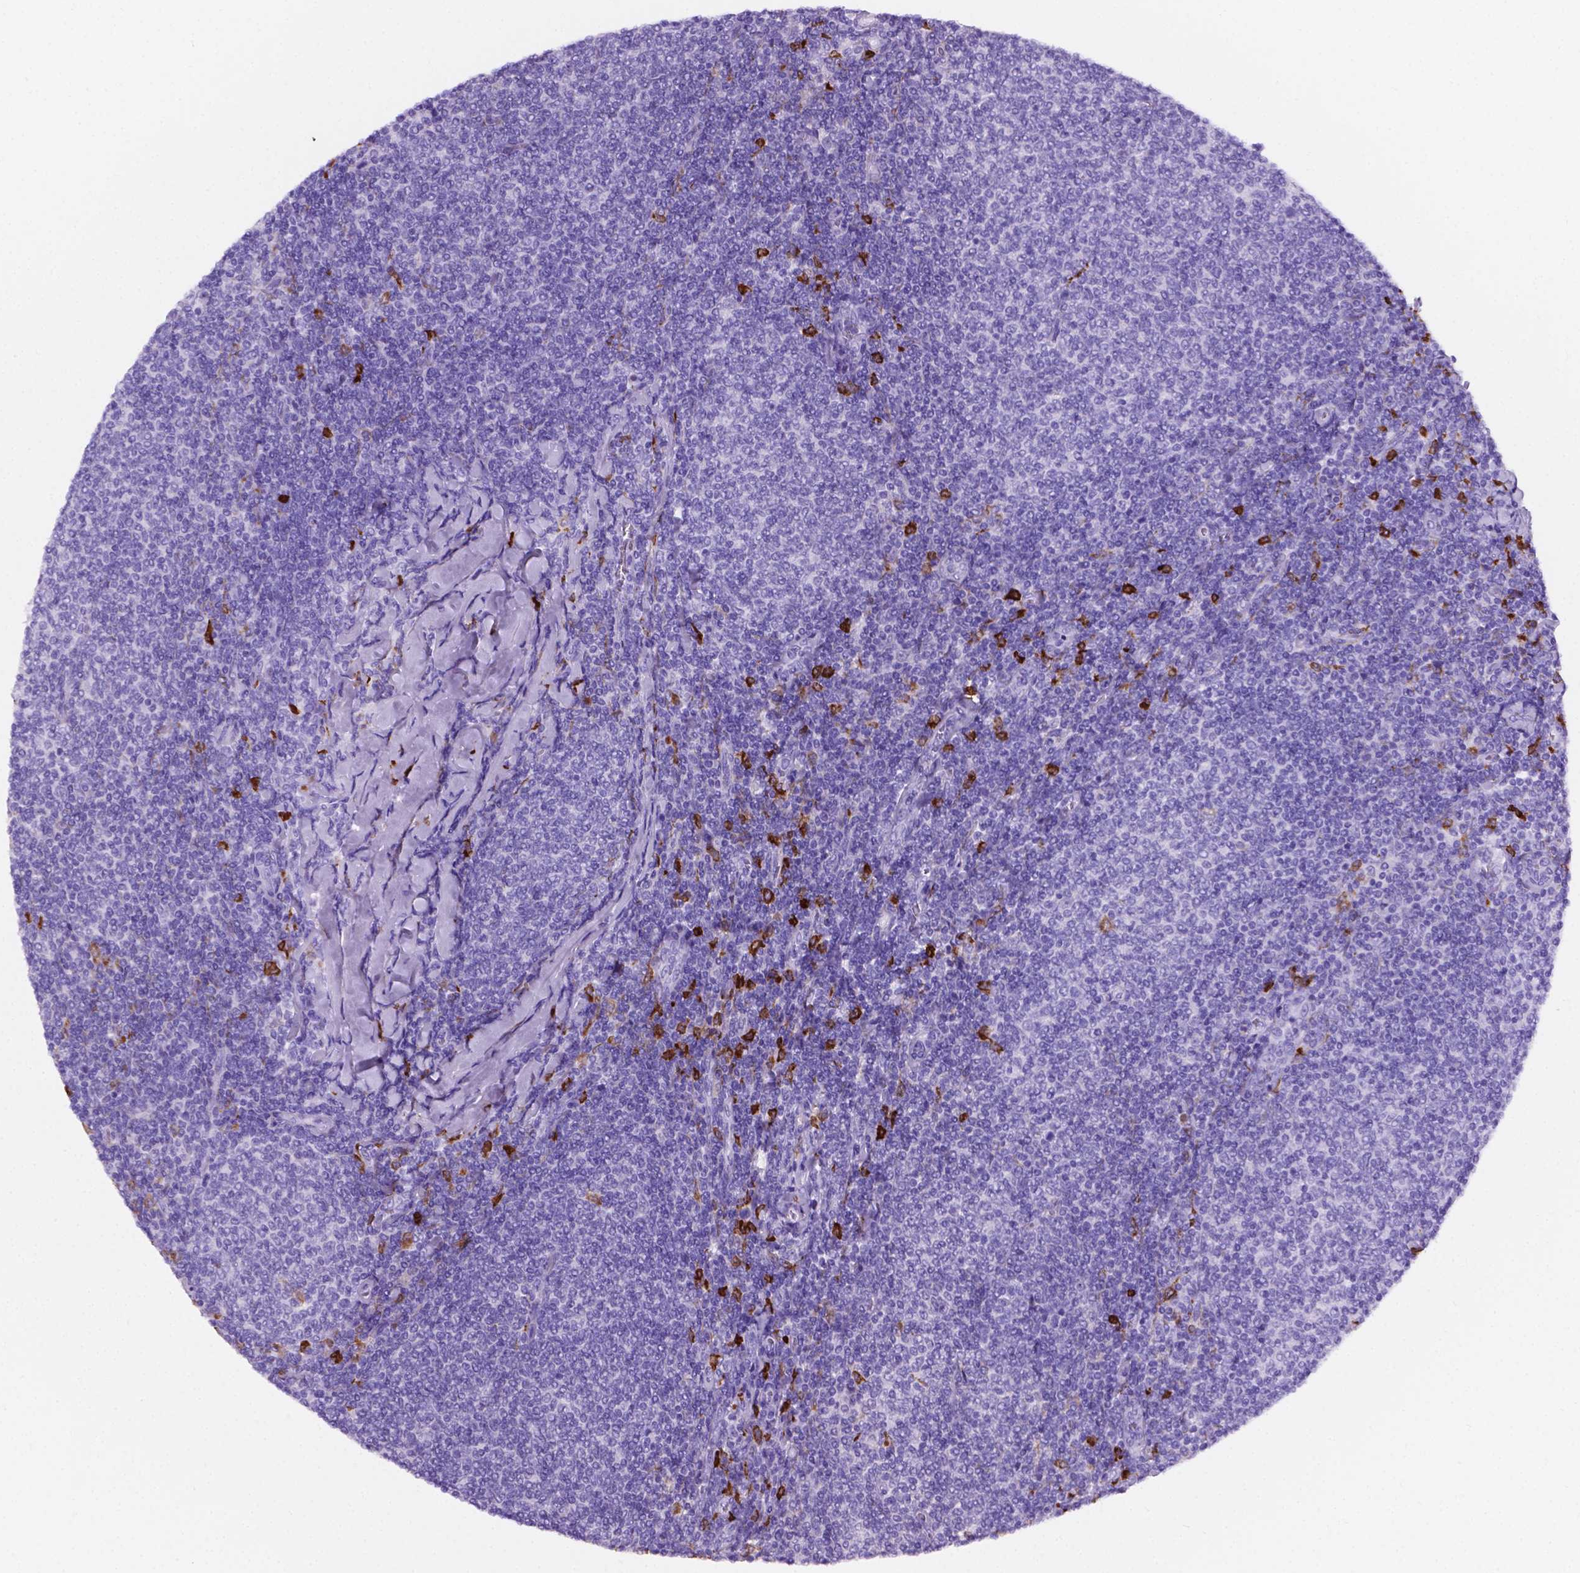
{"staining": {"intensity": "negative", "quantity": "none", "location": "none"}, "tissue": "lymphoma", "cell_type": "Tumor cells", "image_type": "cancer", "snomed": [{"axis": "morphology", "description": "Malignant lymphoma, non-Hodgkin's type, Low grade"}, {"axis": "topography", "description": "Lymph node"}], "caption": "Immunohistochemical staining of lymphoma displays no significant positivity in tumor cells. (DAB IHC visualized using brightfield microscopy, high magnification).", "gene": "MACF1", "patient": {"sex": "male", "age": 52}}